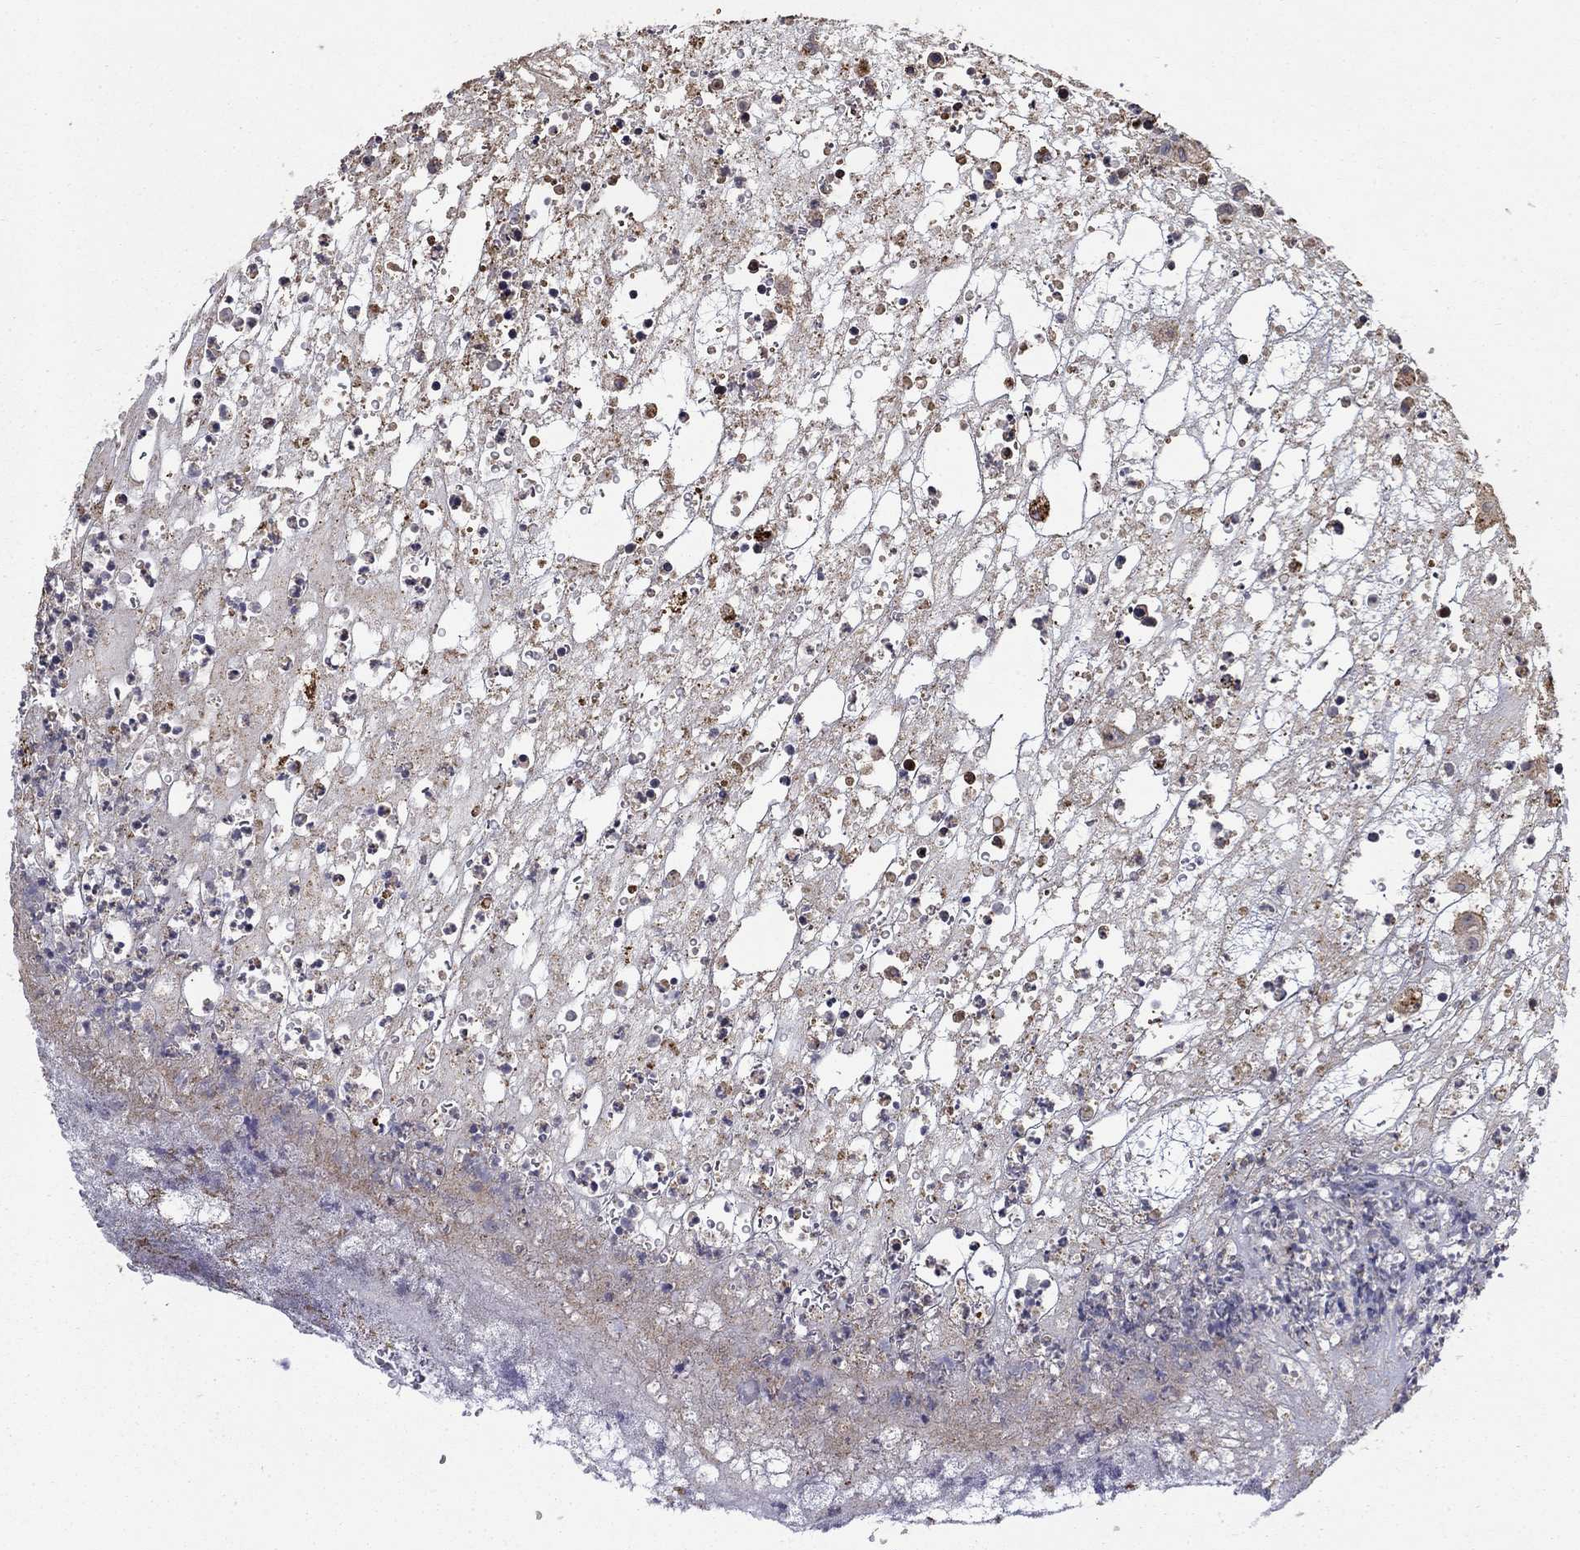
{"staining": {"intensity": "weak", "quantity": "<25%", "location": "cytoplasmic/membranous"}, "tissue": "colorectal cancer", "cell_type": "Tumor cells", "image_type": "cancer", "snomed": [{"axis": "morphology", "description": "Adenocarcinoma, NOS"}, {"axis": "topography", "description": "Colon"}], "caption": "Tumor cells show no significant protein positivity in colorectal cancer. (DAB immunohistochemistry with hematoxylin counter stain).", "gene": "GRIA3", "patient": {"sex": "female", "age": 75}}